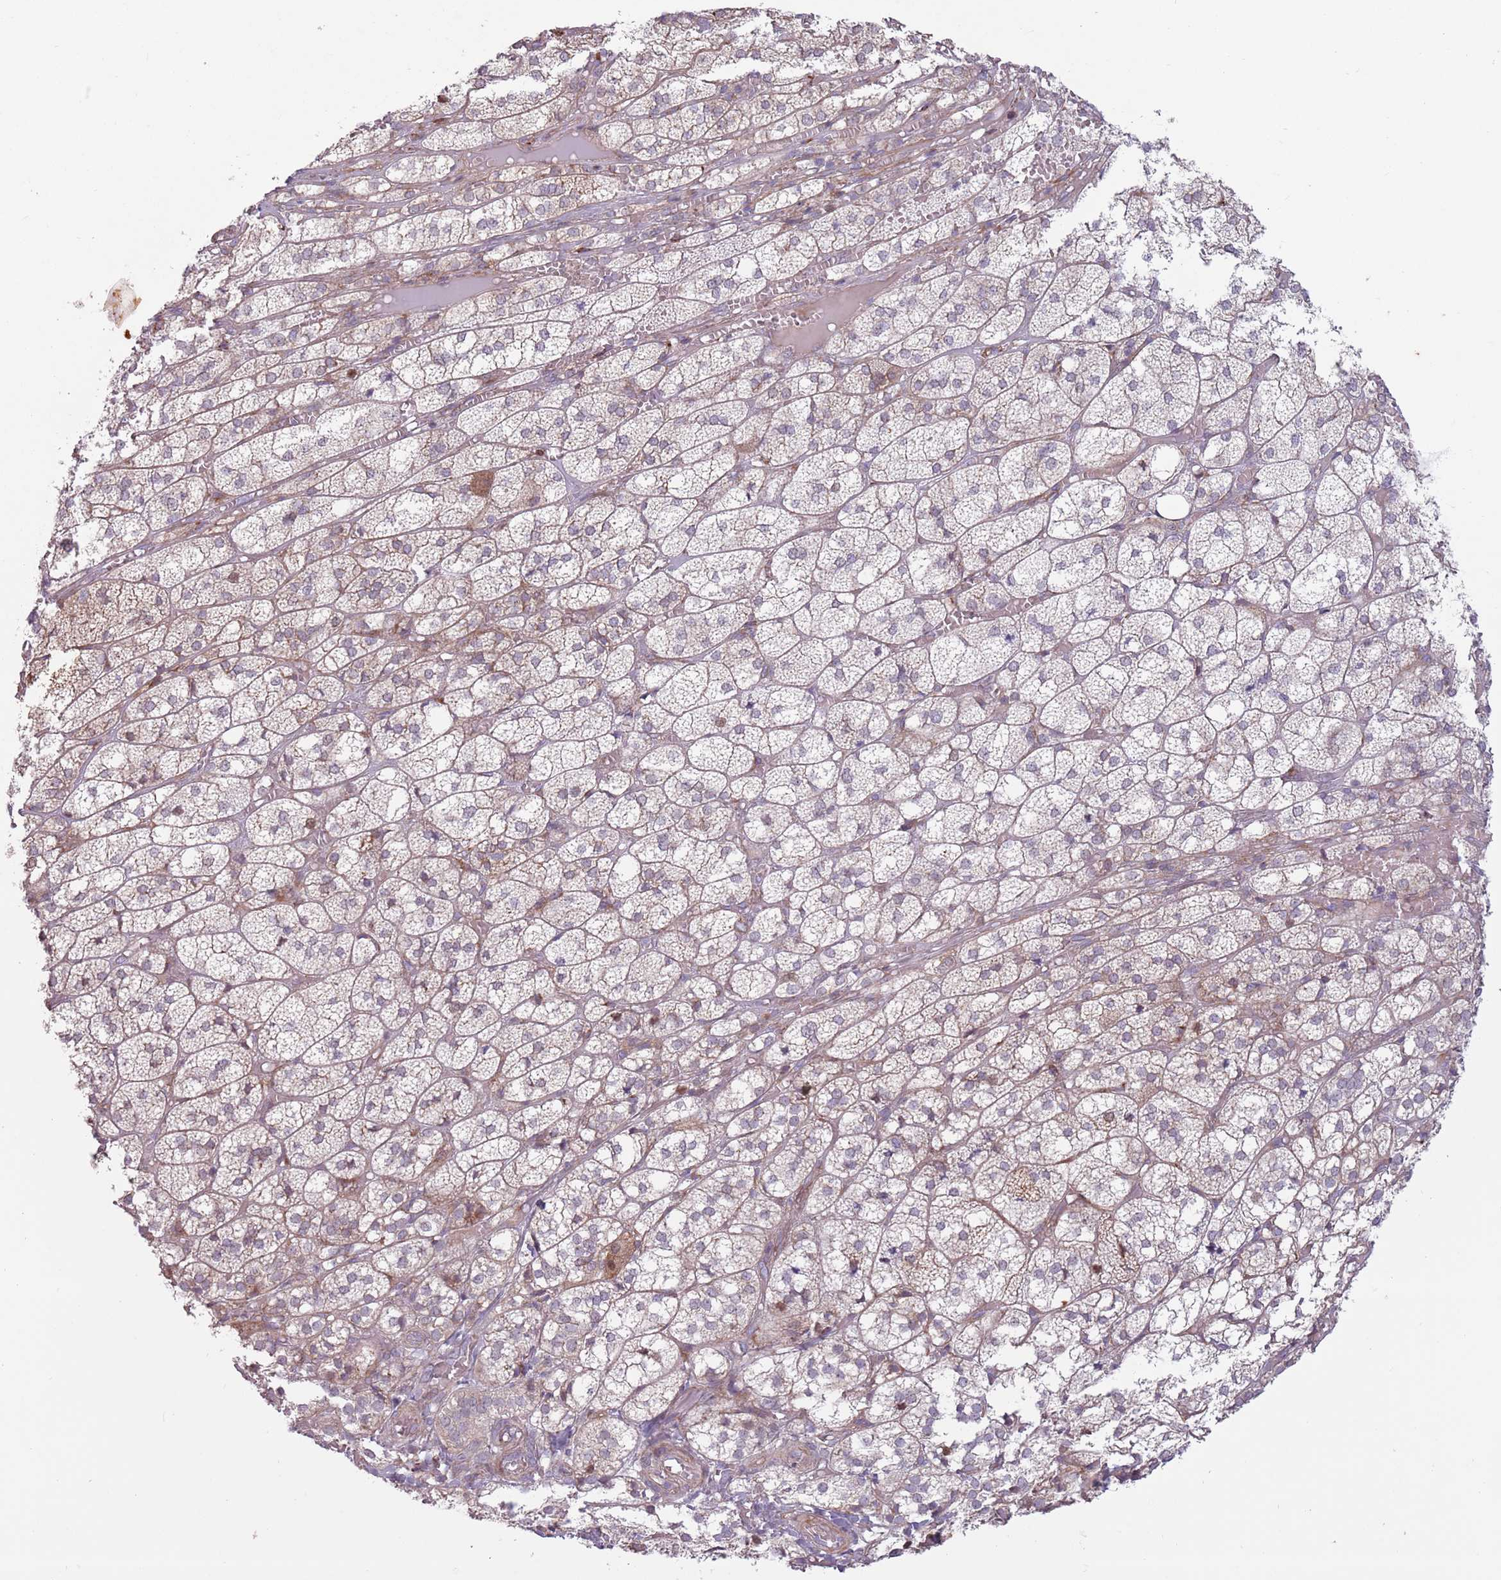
{"staining": {"intensity": "weak", "quantity": "25%-75%", "location": "cytoplasmic/membranous"}, "tissue": "adrenal gland", "cell_type": "Glandular cells", "image_type": "normal", "snomed": [{"axis": "morphology", "description": "Normal tissue, NOS"}, {"axis": "topography", "description": "Adrenal gland"}], "caption": "Glandular cells demonstrate low levels of weak cytoplasmic/membranous positivity in approximately 25%-75% of cells in benign adrenal gland. The staining is performed using DAB (3,3'-diaminobenzidine) brown chromogen to label protein expression. The nuclei are counter-stained blue using hematoxylin.", "gene": "CCDC150", "patient": {"sex": "female", "age": 61}}